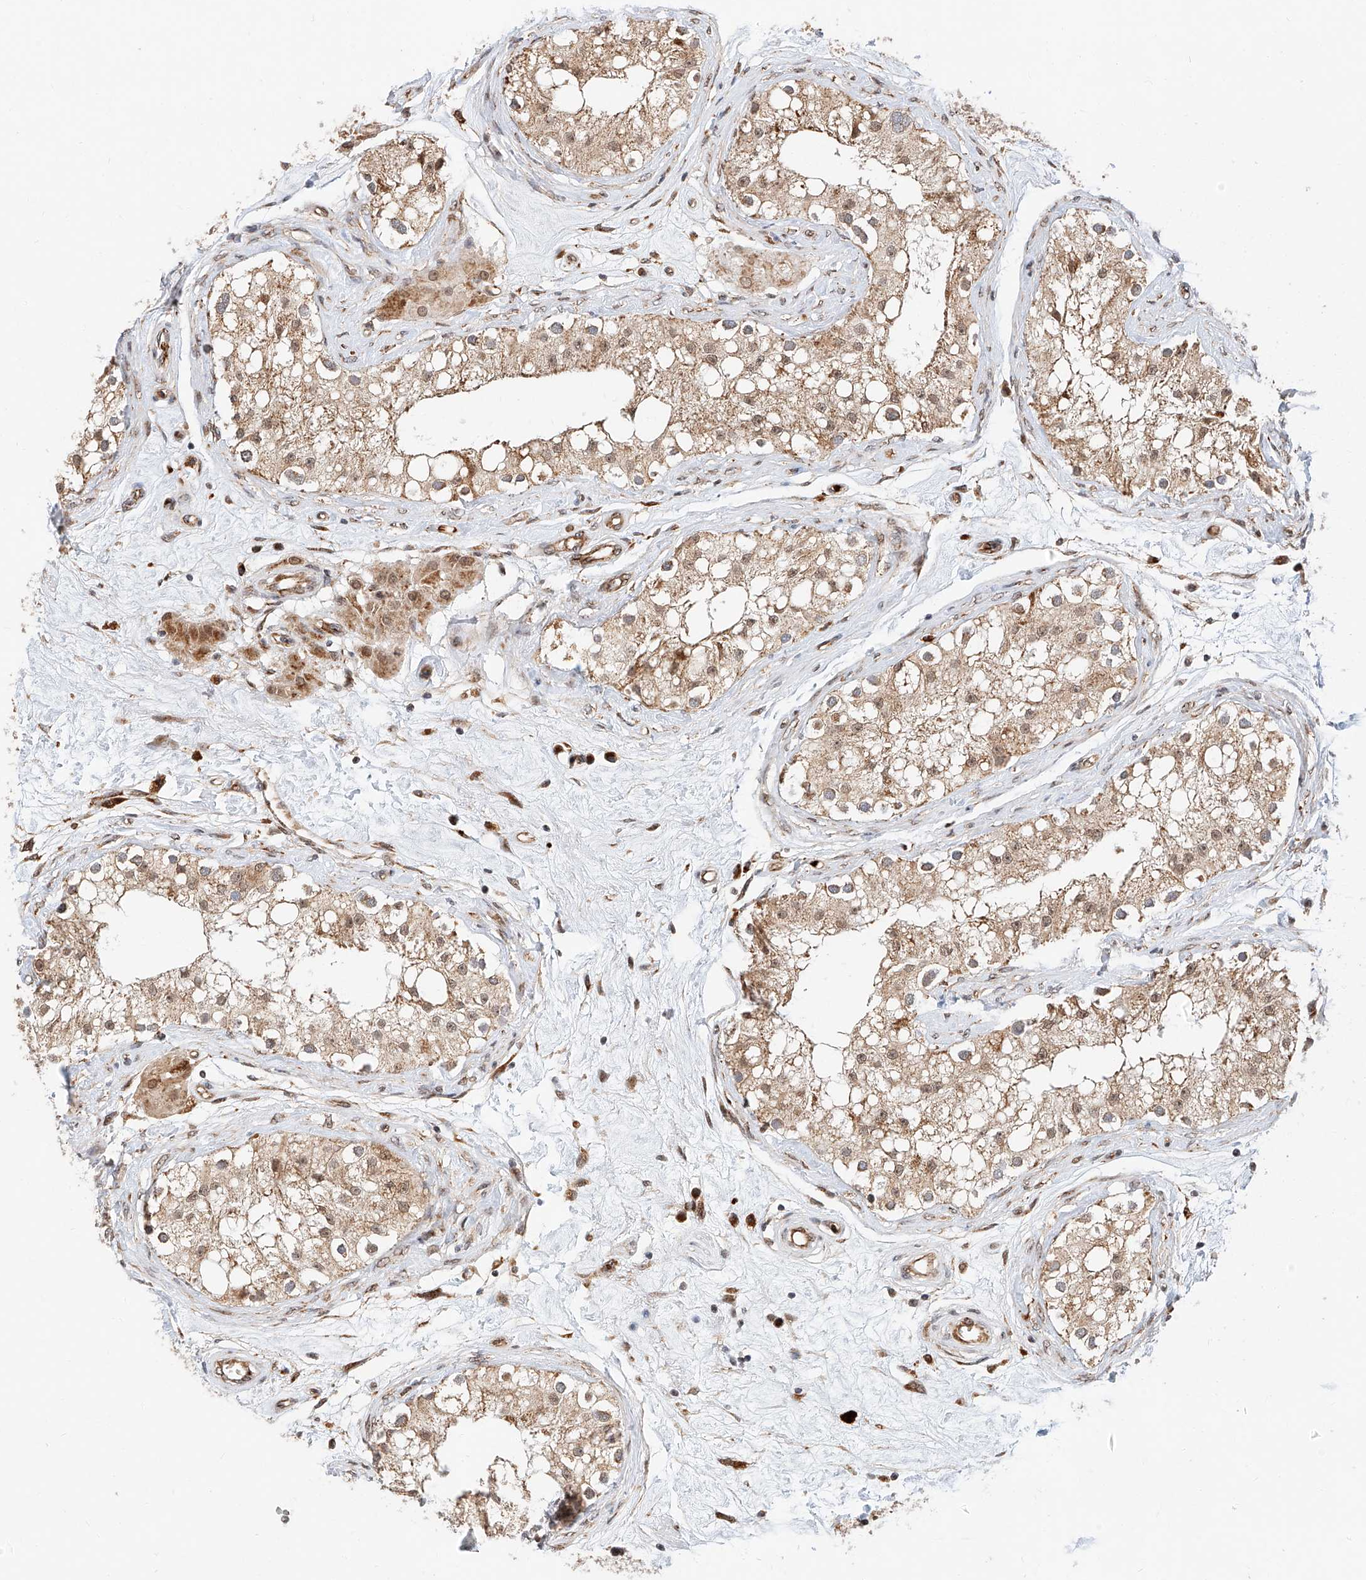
{"staining": {"intensity": "moderate", "quantity": ">75%", "location": "cytoplasmic/membranous,nuclear"}, "tissue": "testis", "cell_type": "Cells in seminiferous ducts", "image_type": "normal", "snomed": [{"axis": "morphology", "description": "Normal tissue, NOS"}, {"axis": "topography", "description": "Testis"}], "caption": "Unremarkable testis reveals moderate cytoplasmic/membranous,nuclear expression in about >75% of cells in seminiferous ducts, visualized by immunohistochemistry.", "gene": "THTPA", "patient": {"sex": "male", "age": 84}}